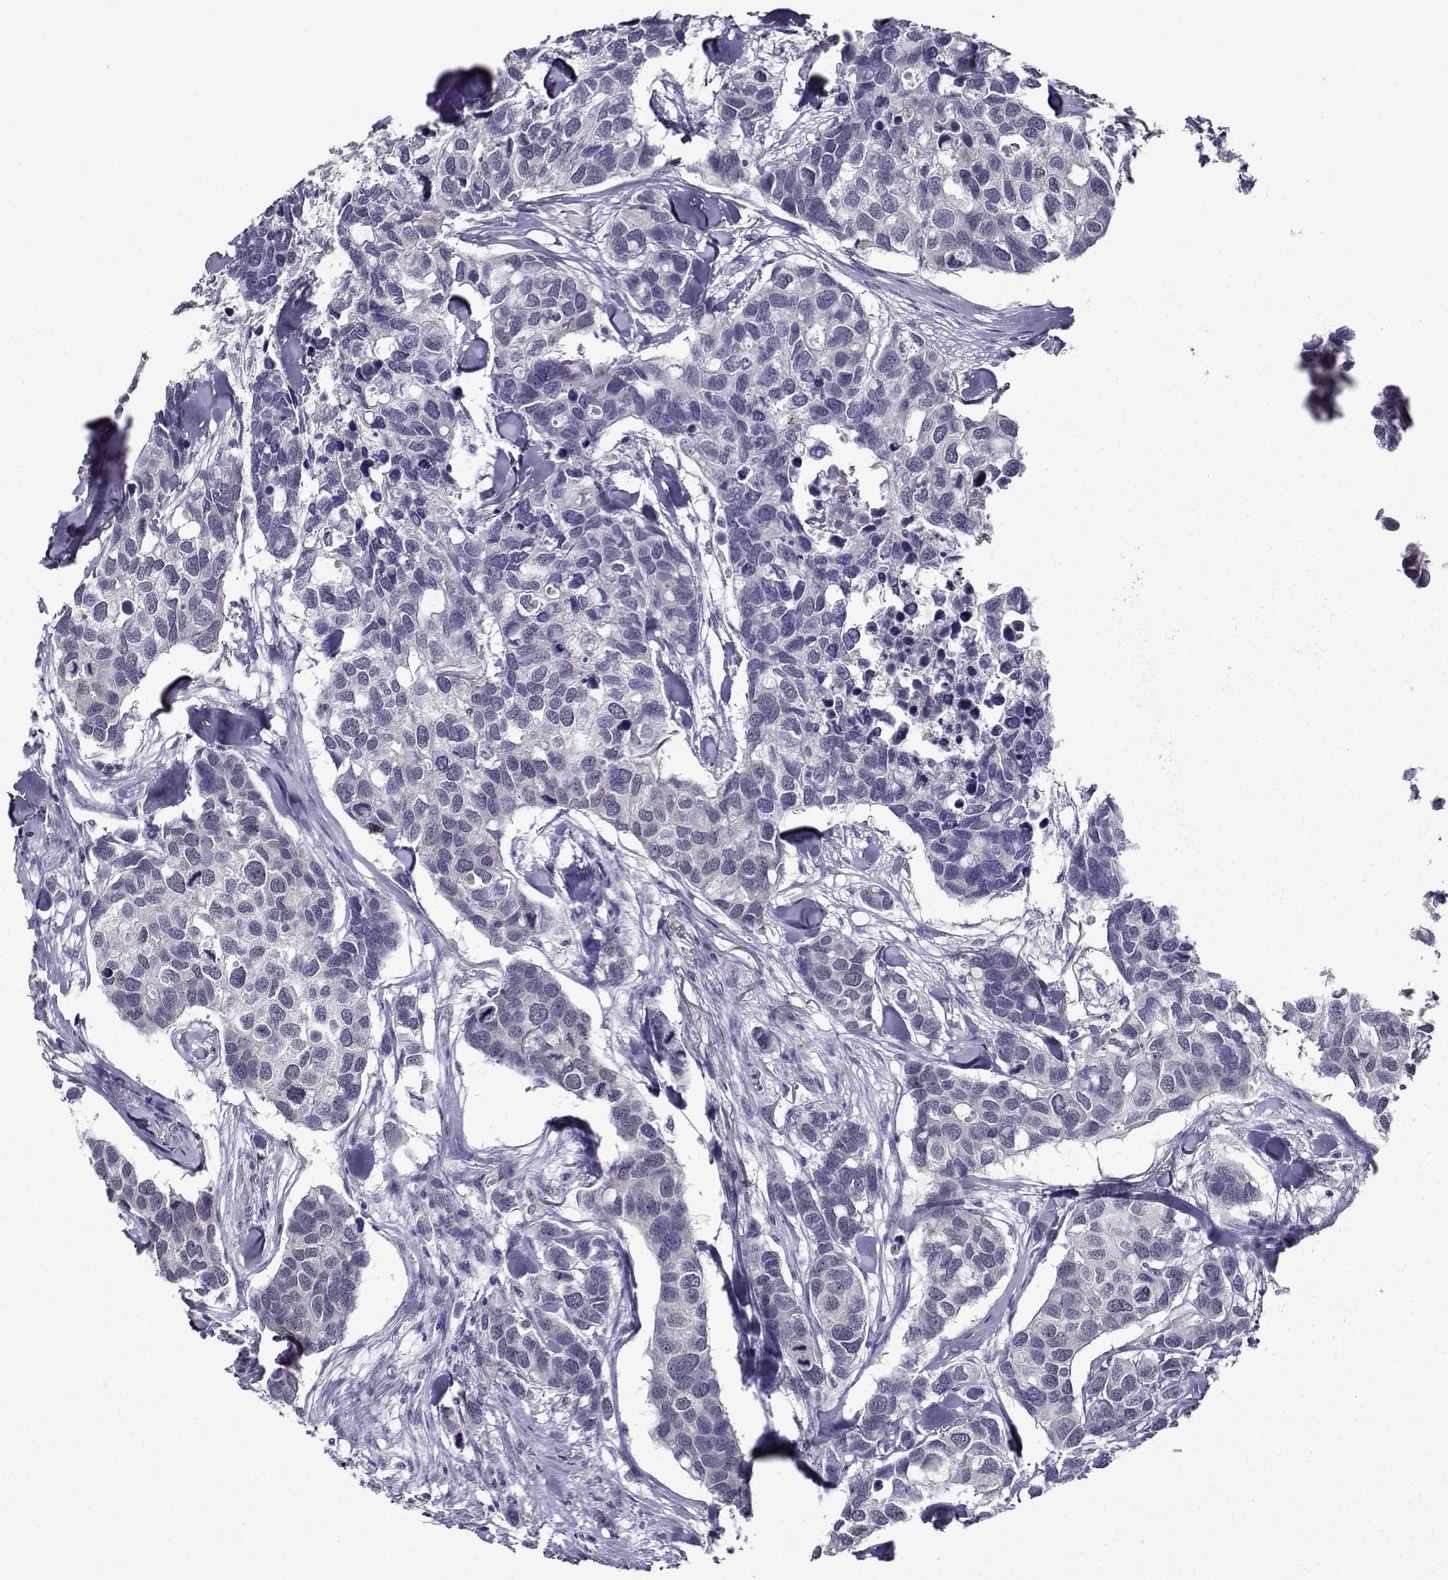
{"staining": {"intensity": "negative", "quantity": "none", "location": "none"}, "tissue": "breast cancer", "cell_type": "Tumor cells", "image_type": "cancer", "snomed": [{"axis": "morphology", "description": "Duct carcinoma"}, {"axis": "topography", "description": "Breast"}], "caption": "This is an immunohistochemistry (IHC) image of human invasive ductal carcinoma (breast). There is no positivity in tumor cells.", "gene": "DDX20", "patient": {"sex": "female", "age": 83}}